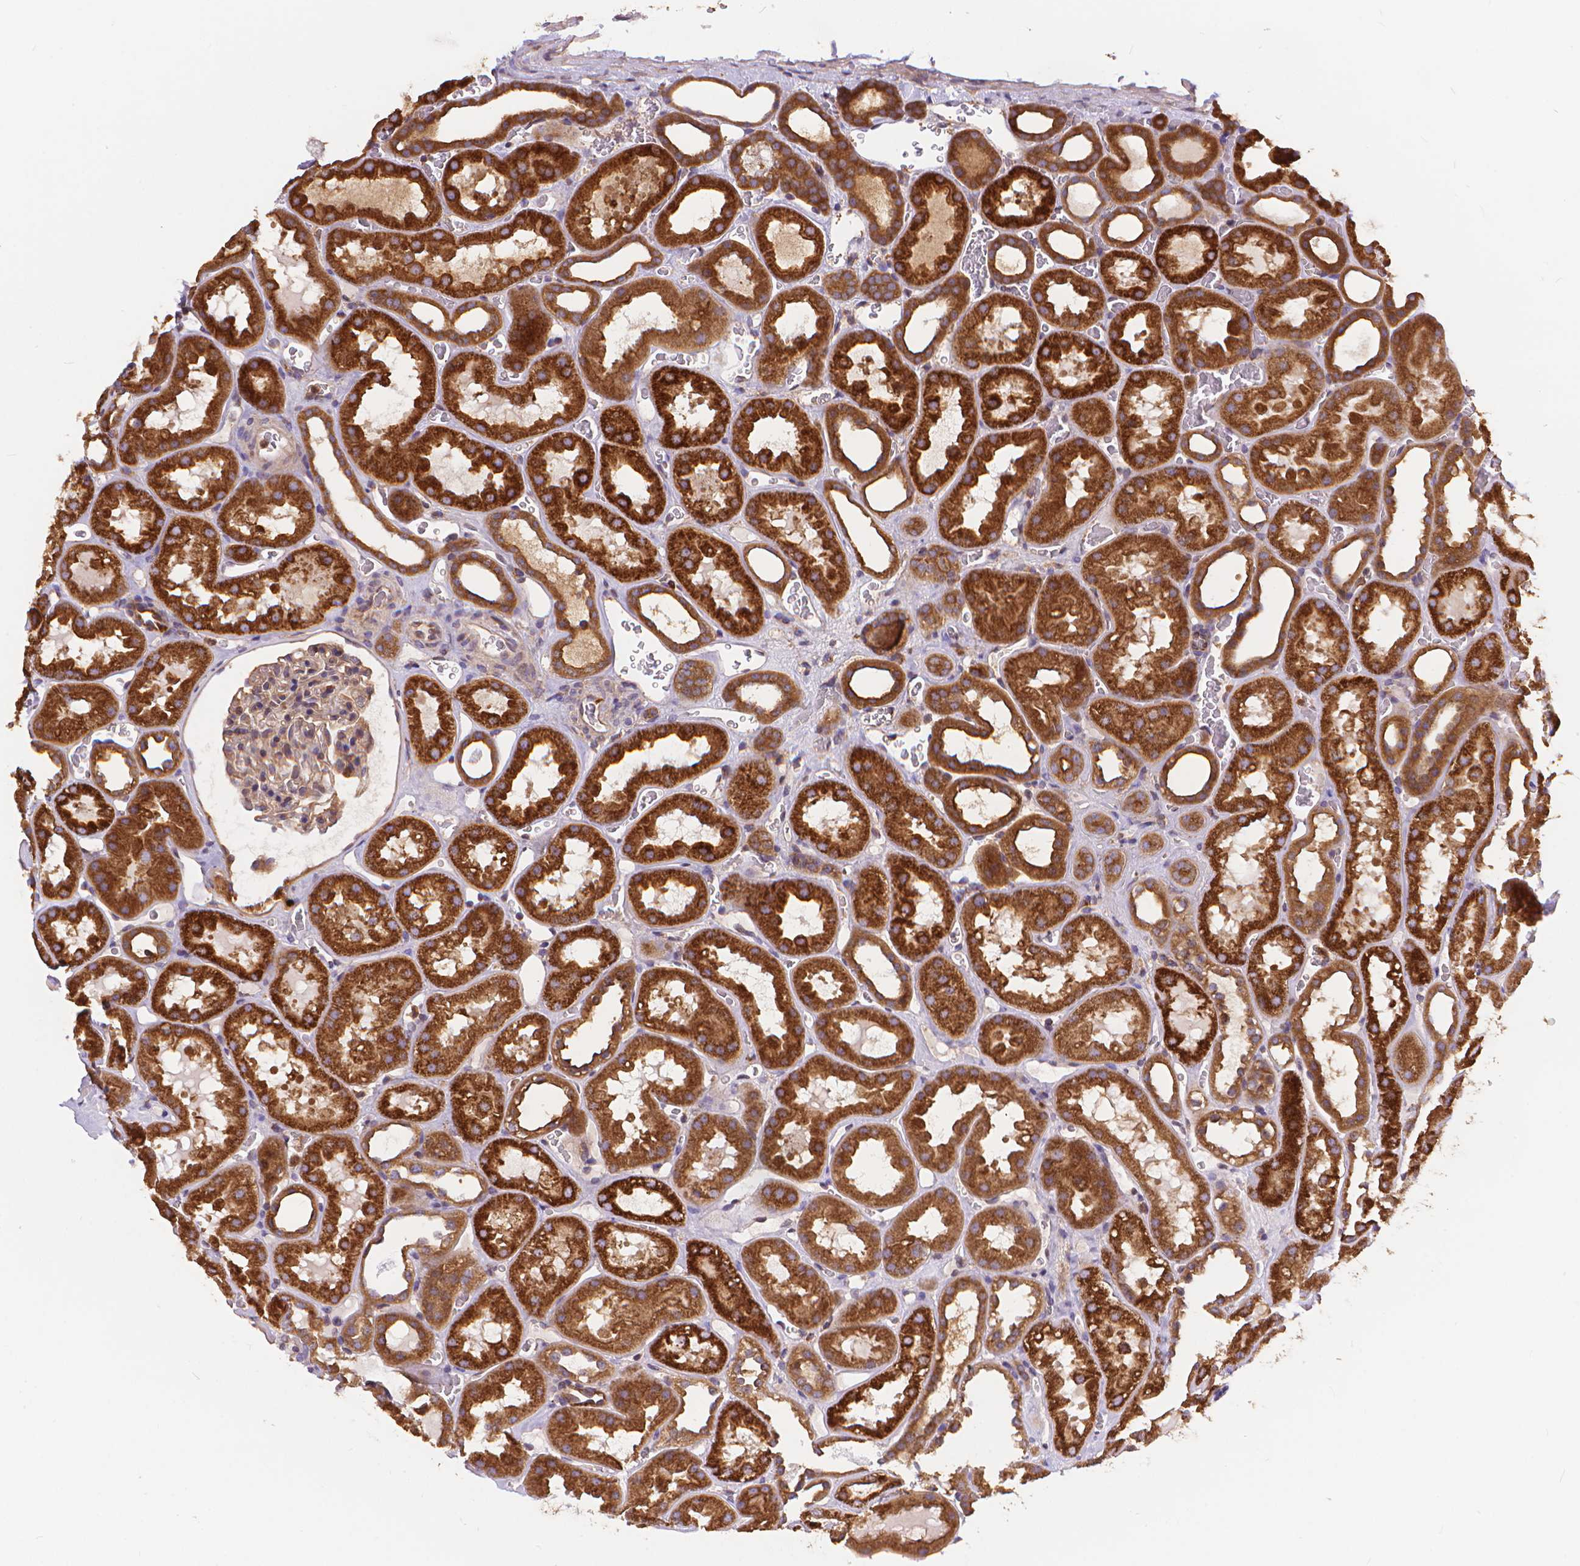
{"staining": {"intensity": "moderate", "quantity": "<25%", "location": "cytoplasmic/membranous"}, "tissue": "kidney", "cell_type": "Cells in glomeruli", "image_type": "normal", "snomed": [{"axis": "morphology", "description": "Normal tissue, NOS"}, {"axis": "topography", "description": "Kidney"}], "caption": "The image reveals staining of benign kidney, revealing moderate cytoplasmic/membranous protein positivity (brown color) within cells in glomeruli.", "gene": "ARAP1", "patient": {"sex": "female", "age": 41}}